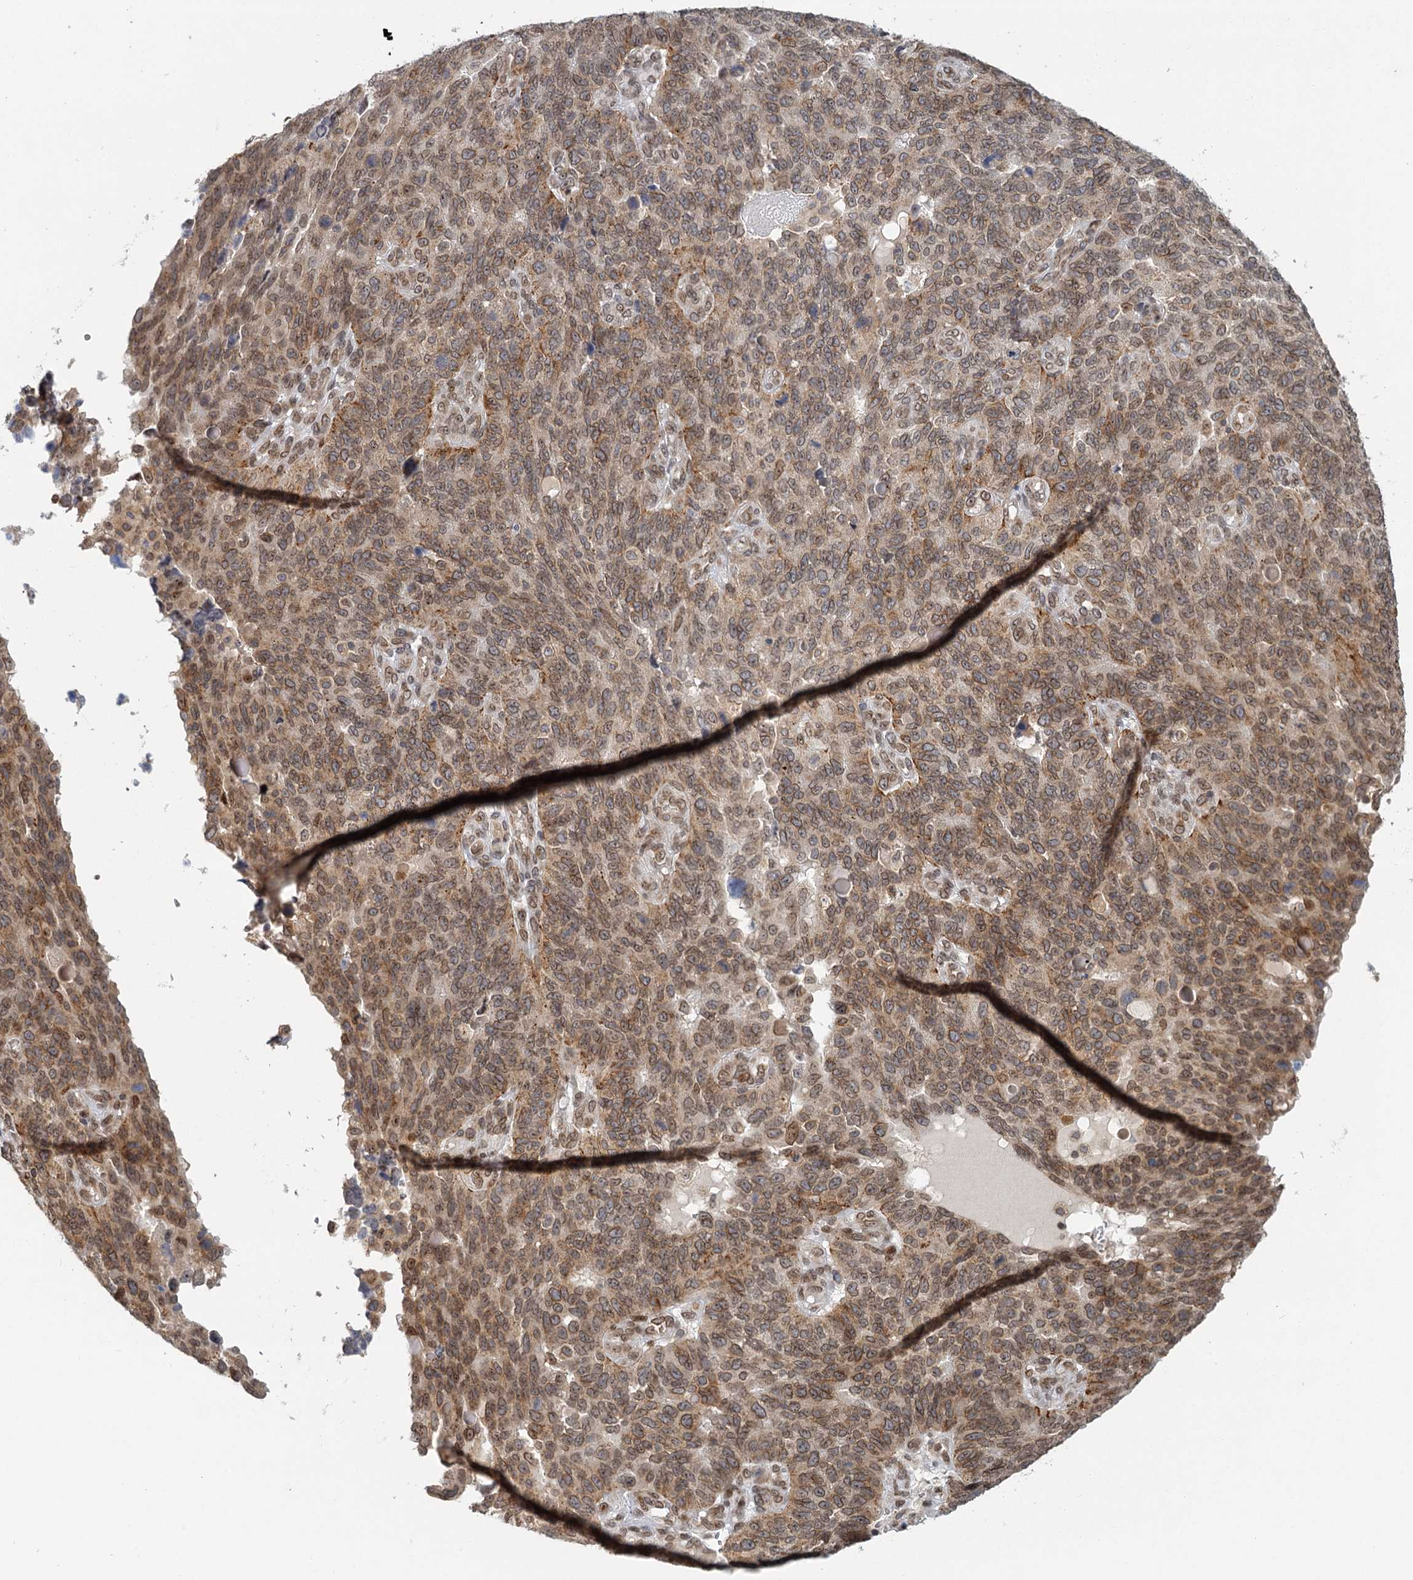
{"staining": {"intensity": "moderate", "quantity": ">75%", "location": "cytoplasmic/membranous,nuclear"}, "tissue": "endometrial cancer", "cell_type": "Tumor cells", "image_type": "cancer", "snomed": [{"axis": "morphology", "description": "Adenocarcinoma, NOS"}, {"axis": "topography", "description": "Endometrium"}], "caption": "Endometrial adenocarcinoma stained for a protein (brown) exhibits moderate cytoplasmic/membranous and nuclear positive expression in approximately >75% of tumor cells.", "gene": "TREX1", "patient": {"sex": "female", "age": 66}}